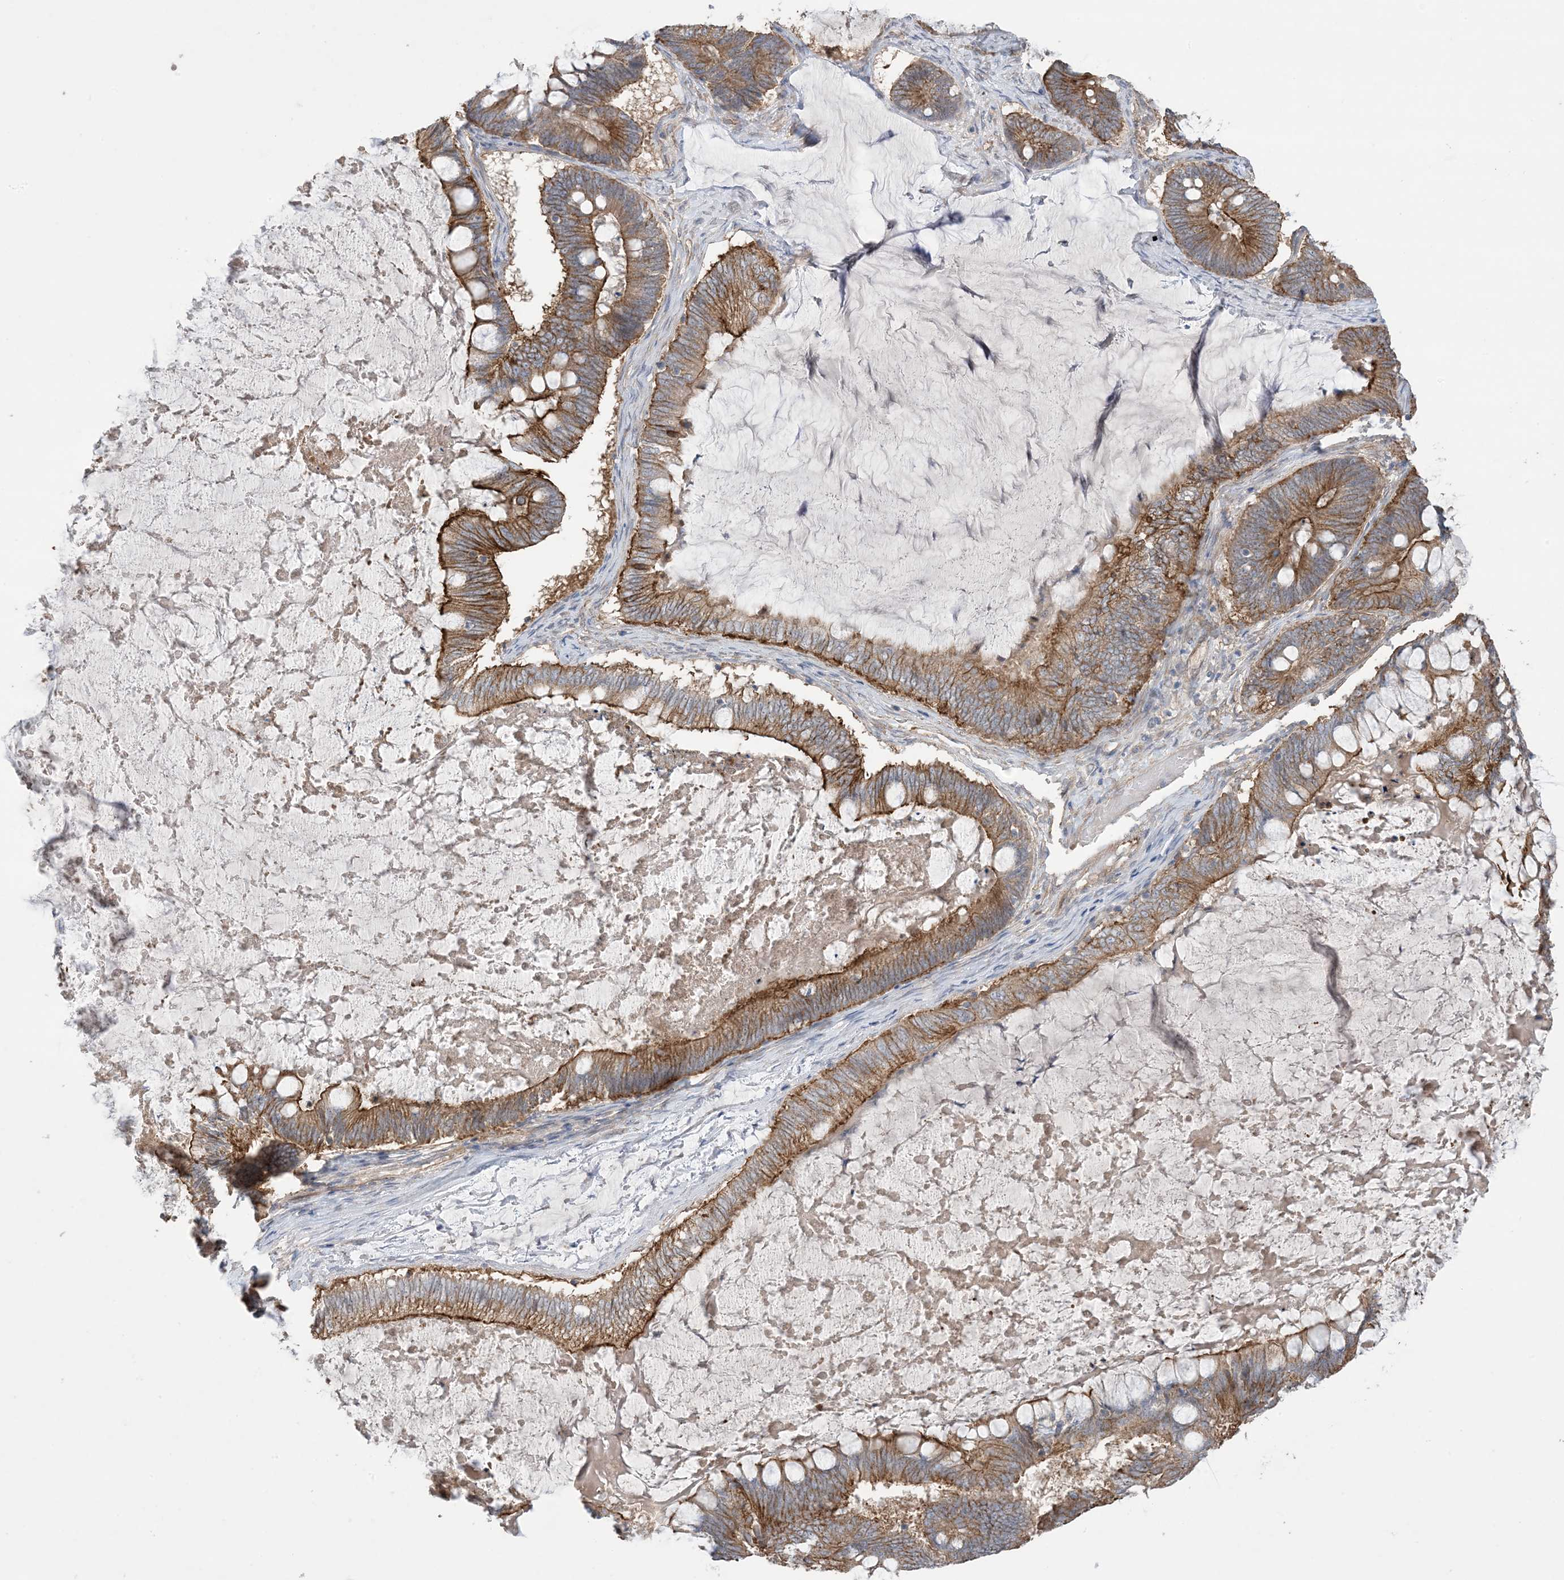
{"staining": {"intensity": "moderate", "quantity": ">75%", "location": "cytoplasmic/membranous"}, "tissue": "ovarian cancer", "cell_type": "Tumor cells", "image_type": "cancer", "snomed": [{"axis": "morphology", "description": "Cystadenocarcinoma, mucinous, NOS"}, {"axis": "topography", "description": "Ovary"}], "caption": "The photomicrograph exhibits a brown stain indicating the presence of a protein in the cytoplasmic/membranous of tumor cells in ovarian cancer (mucinous cystadenocarcinoma).", "gene": "CCNY", "patient": {"sex": "female", "age": 61}}